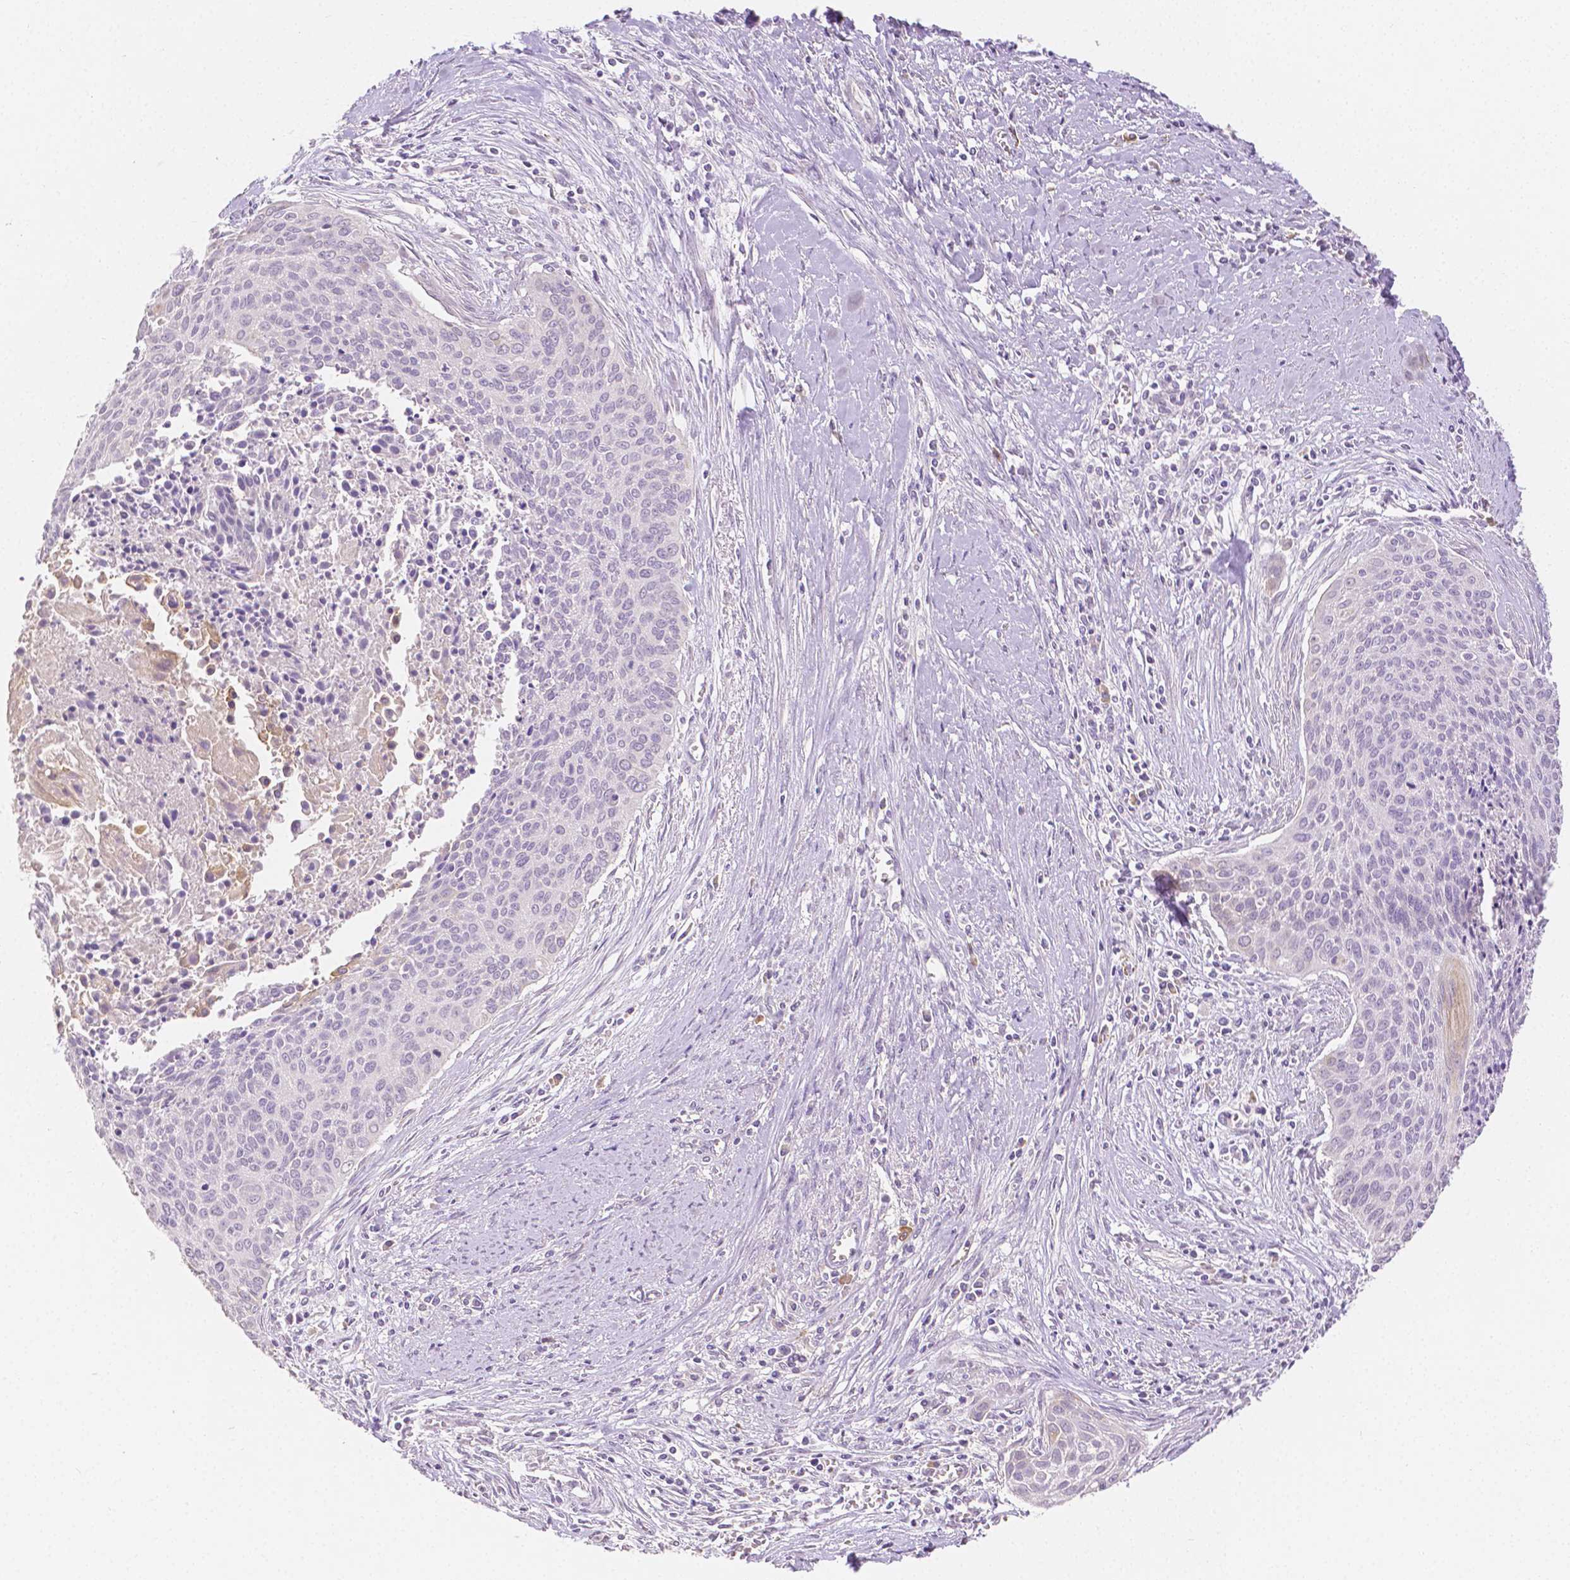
{"staining": {"intensity": "negative", "quantity": "none", "location": "none"}, "tissue": "cervical cancer", "cell_type": "Tumor cells", "image_type": "cancer", "snomed": [{"axis": "morphology", "description": "Squamous cell carcinoma, NOS"}, {"axis": "topography", "description": "Cervix"}], "caption": "Image shows no protein staining in tumor cells of cervical cancer tissue.", "gene": "TGM1", "patient": {"sex": "female", "age": 55}}